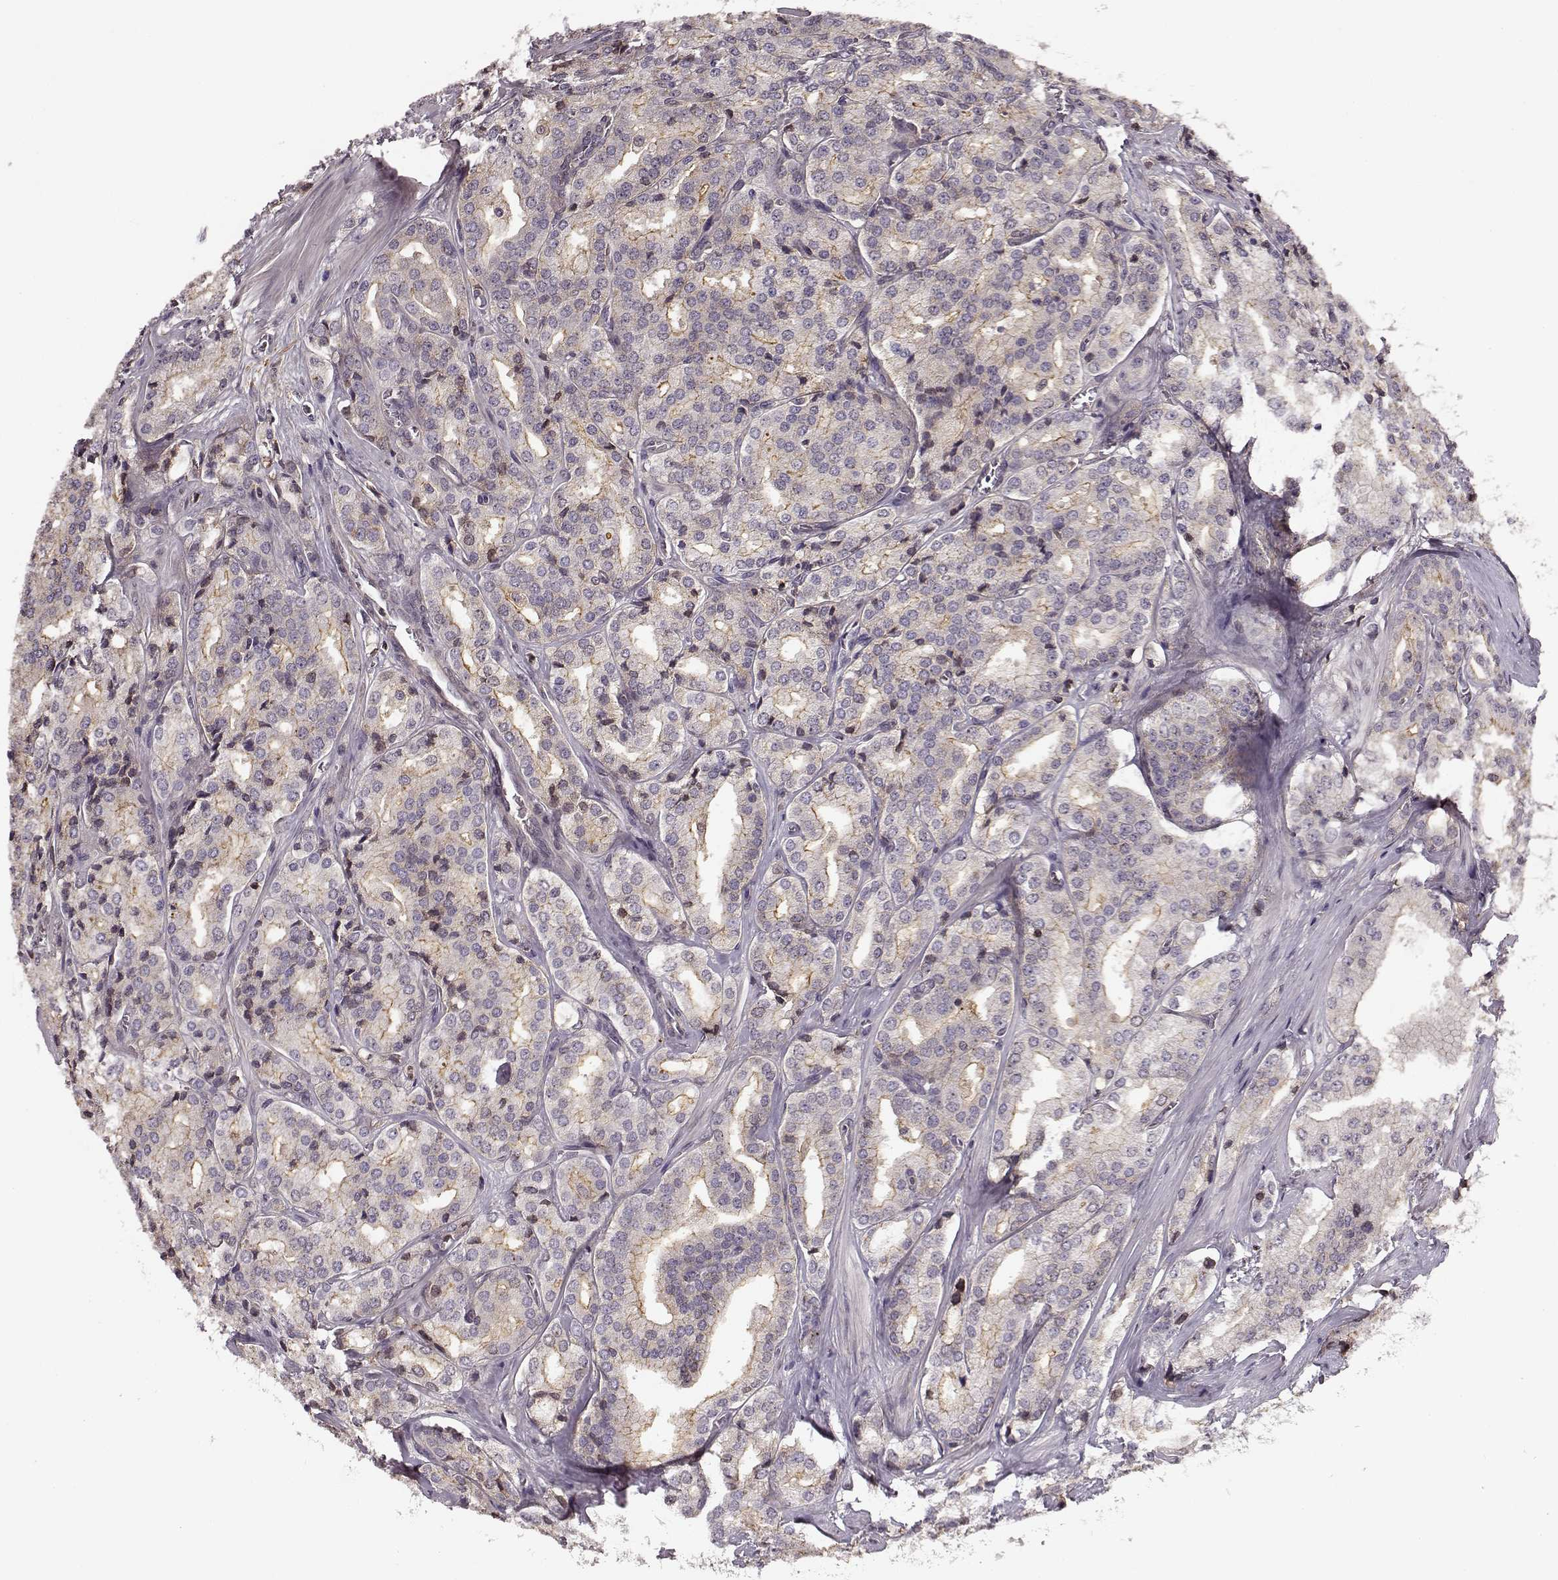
{"staining": {"intensity": "moderate", "quantity": "<25%", "location": "cytoplasmic/membranous"}, "tissue": "prostate cancer", "cell_type": "Tumor cells", "image_type": "cancer", "snomed": [{"axis": "morphology", "description": "Adenocarcinoma, Low grade"}, {"axis": "topography", "description": "Prostate"}], "caption": "Immunohistochemistry (IHC) image of neoplastic tissue: prostate cancer stained using immunohistochemistry demonstrates low levels of moderate protein expression localized specifically in the cytoplasmic/membranous of tumor cells, appearing as a cytoplasmic/membranous brown color.", "gene": "MFSD1", "patient": {"sex": "male", "age": 56}}